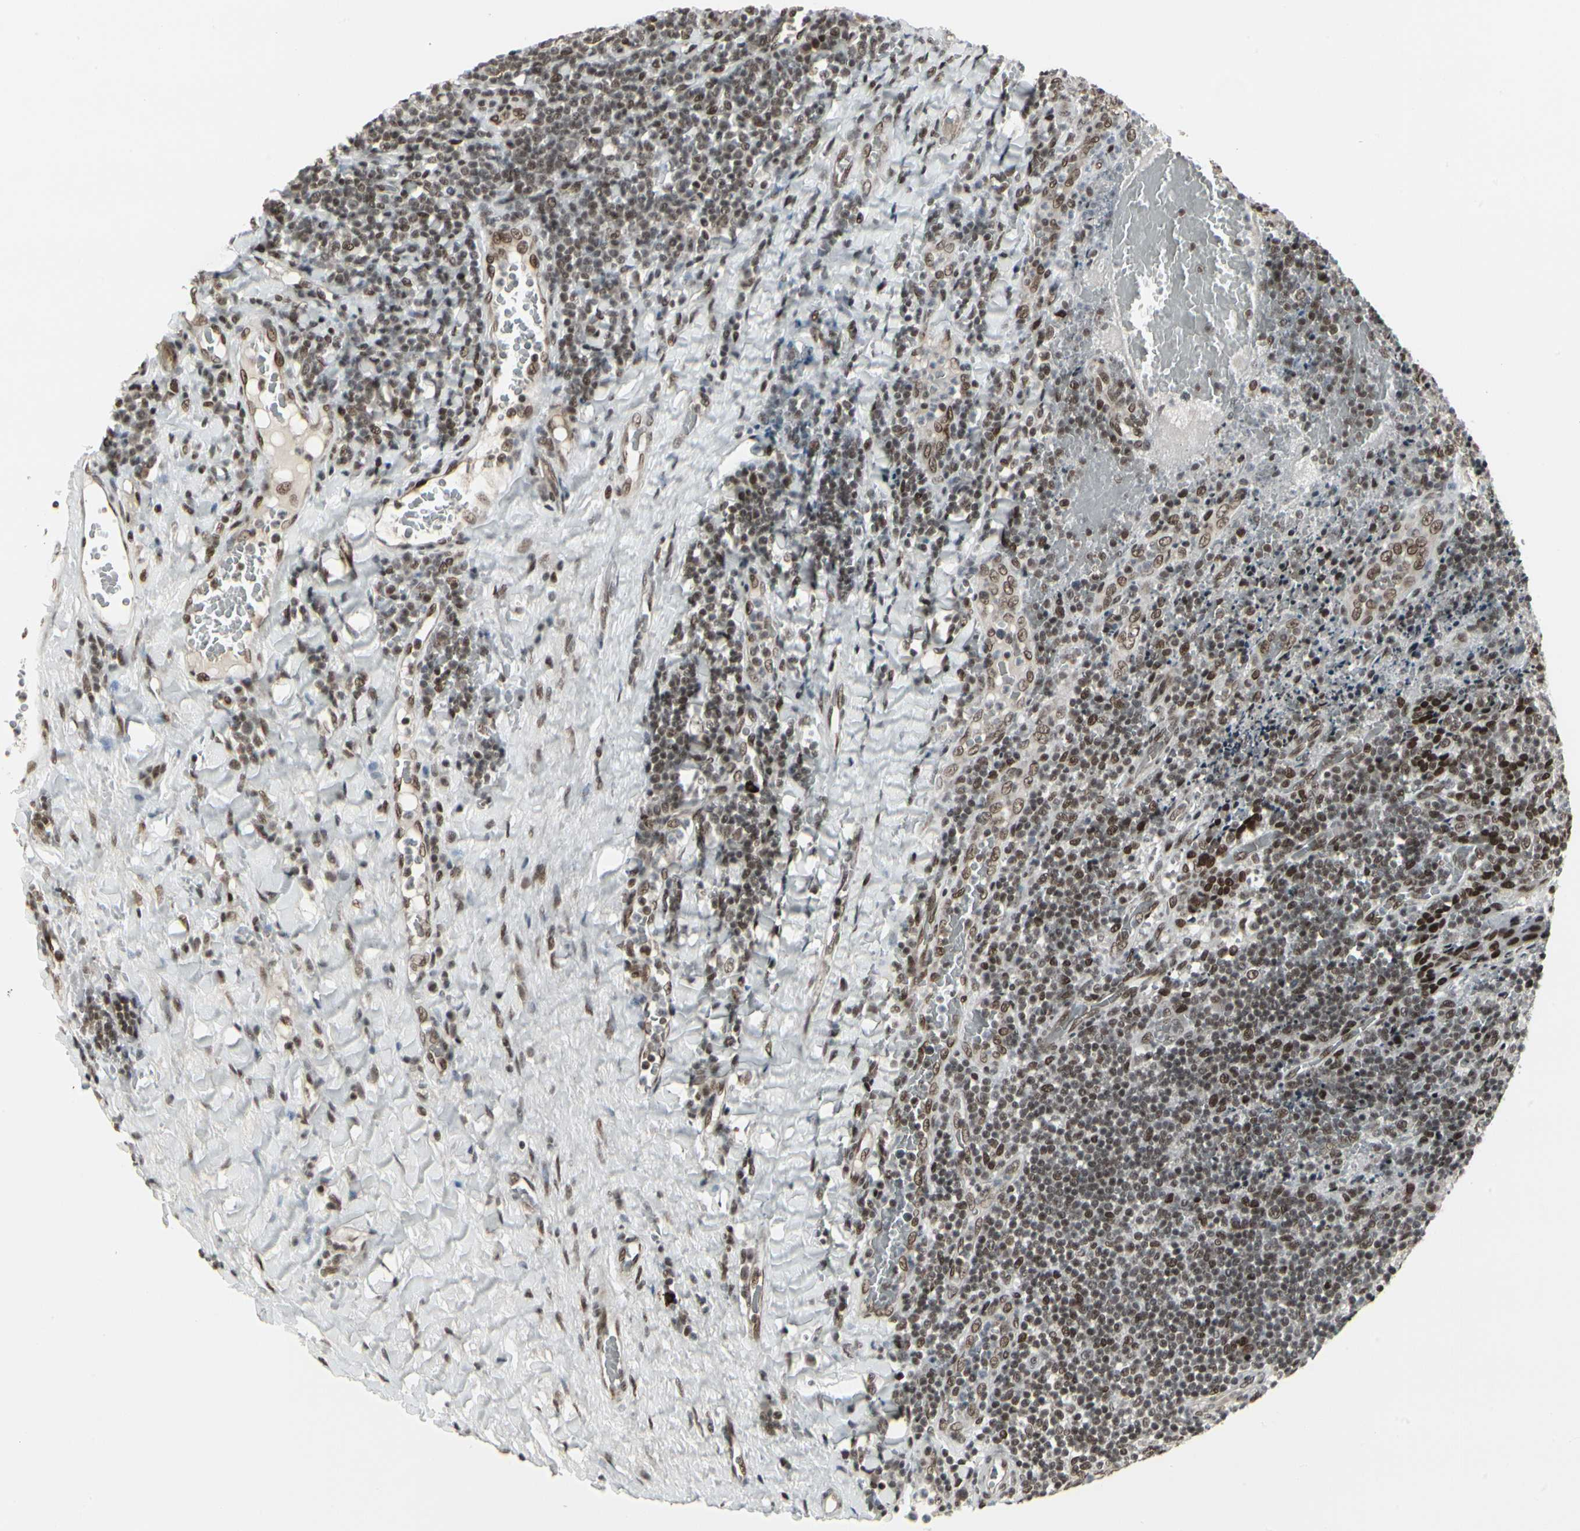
{"staining": {"intensity": "moderate", "quantity": ">75%", "location": "nuclear"}, "tissue": "tonsil", "cell_type": "Germinal center cells", "image_type": "normal", "snomed": [{"axis": "morphology", "description": "Normal tissue, NOS"}, {"axis": "topography", "description": "Tonsil"}], "caption": "Immunohistochemistry of benign tonsil exhibits medium levels of moderate nuclear expression in approximately >75% of germinal center cells.", "gene": "HMG20A", "patient": {"sex": "male", "age": 17}}